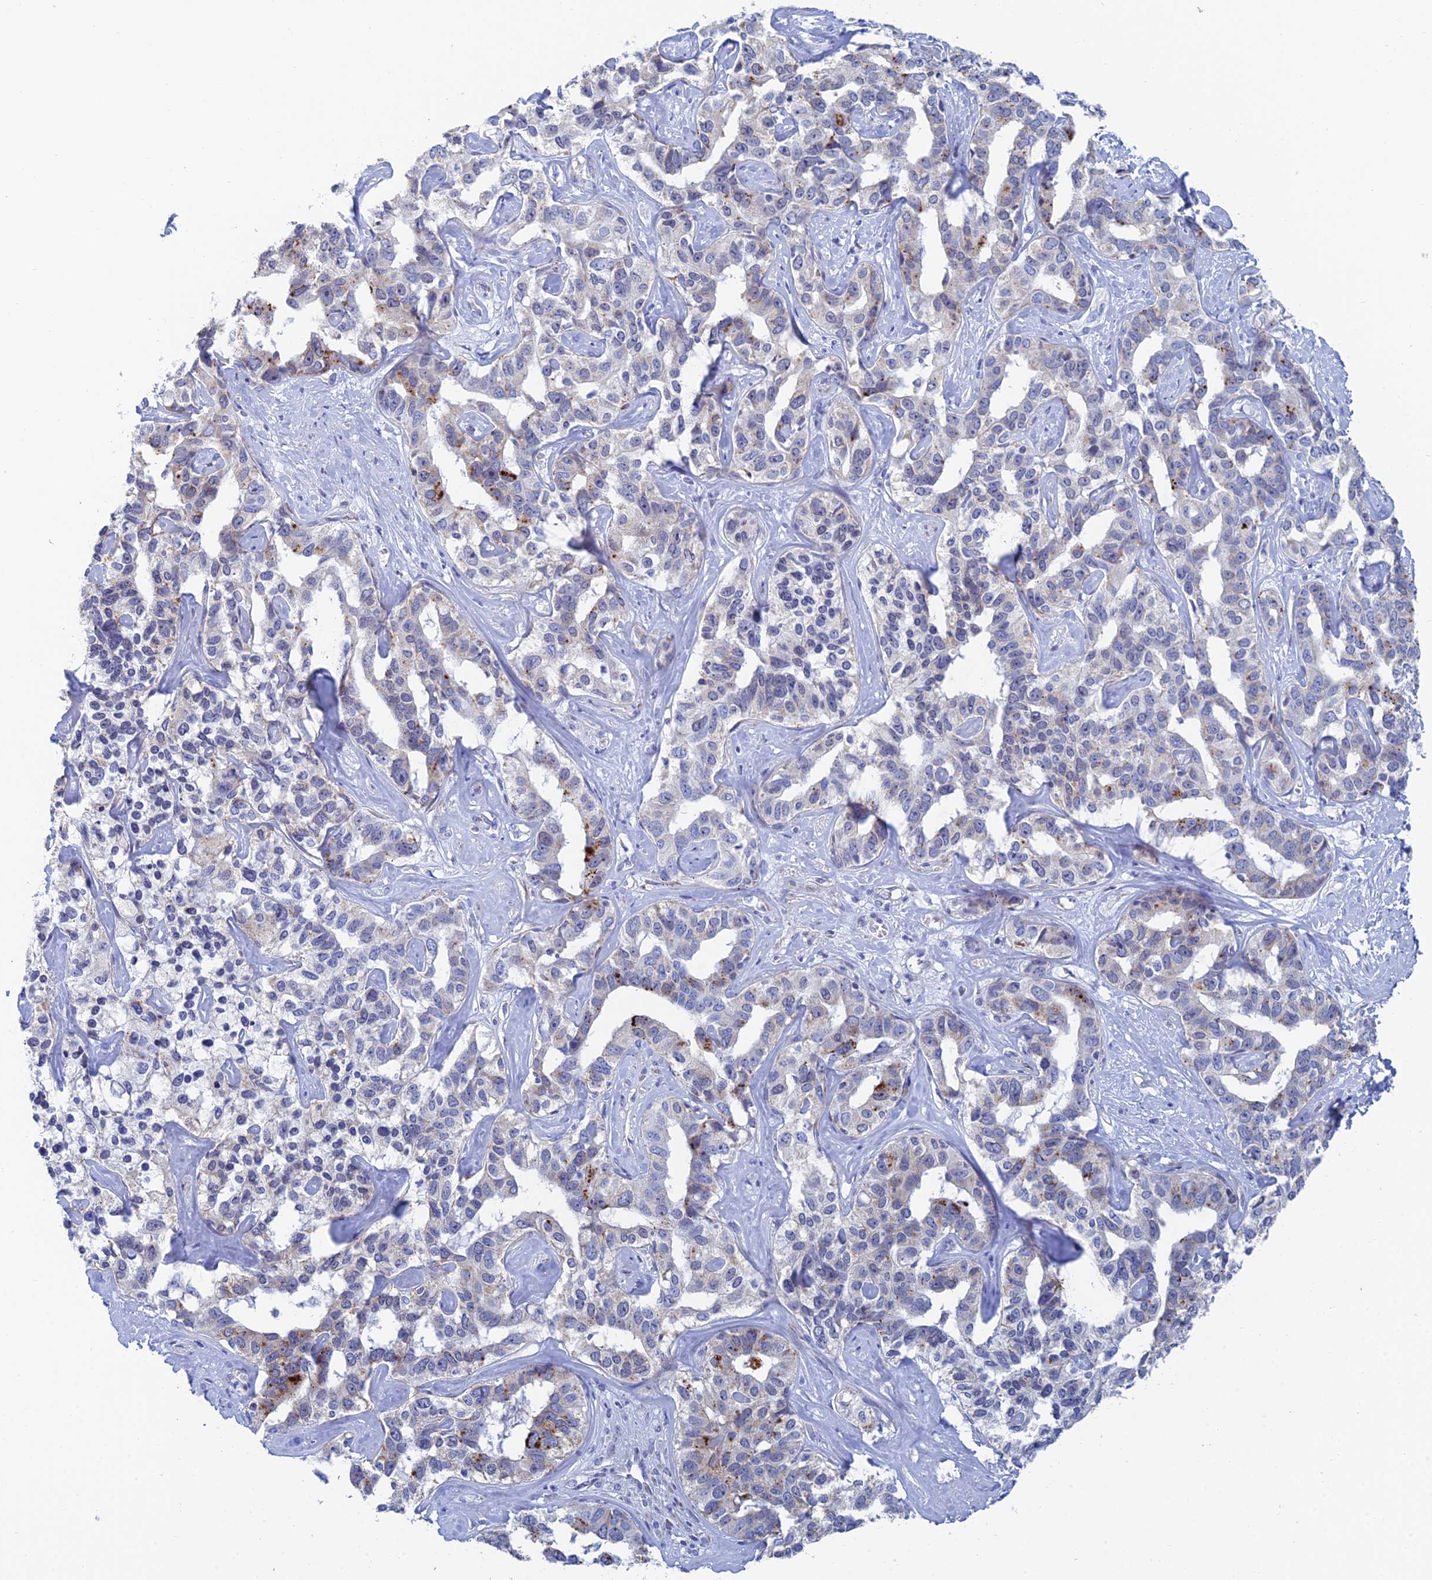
{"staining": {"intensity": "strong", "quantity": "<25%", "location": "cytoplasmic/membranous"}, "tissue": "liver cancer", "cell_type": "Tumor cells", "image_type": "cancer", "snomed": [{"axis": "morphology", "description": "Cholangiocarcinoma"}, {"axis": "topography", "description": "Liver"}], "caption": "Liver cancer (cholangiocarcinoma) stained with a brown dye shows strong cytoplasmic/membranous positive positivity in about <25% of tumor cells.", "gene": "CFAP210", "patient": {"sex": "male", "age": 59}}